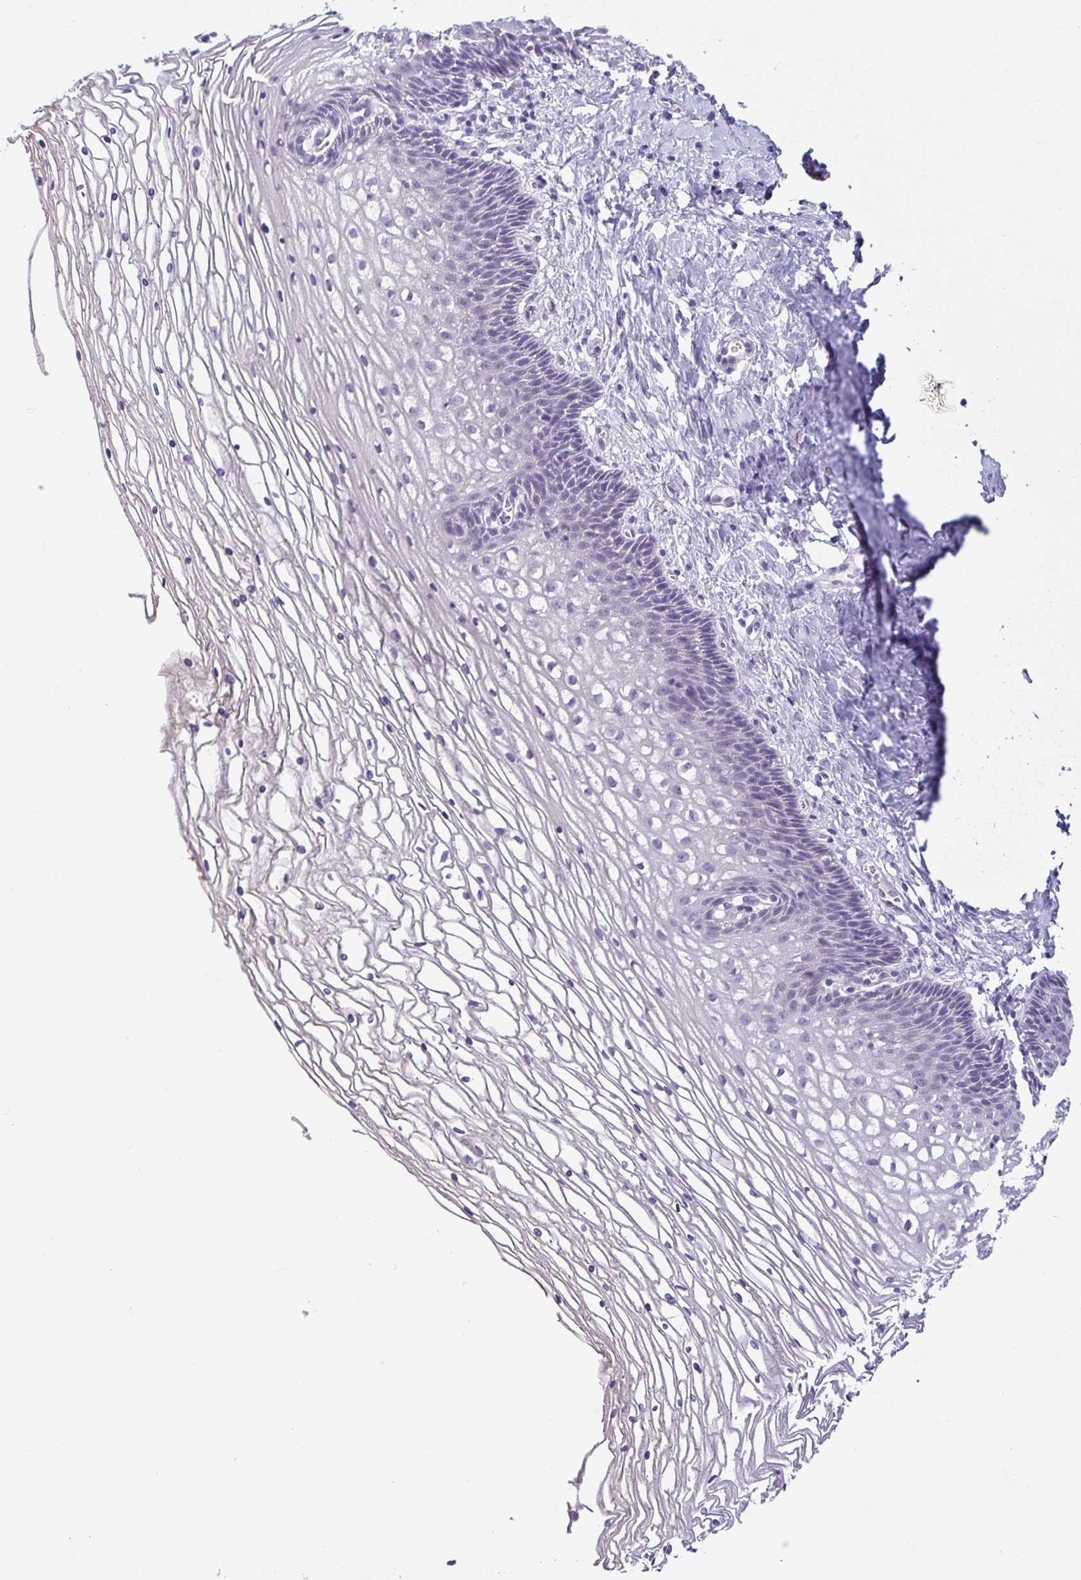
{"staining": {"intensity": "negative", "quantity": "none", "location": "none"}, "tissue": "cervix", "cell_type": "Glandular cells", "image_type": "normal", "snomed": [{"axis": "morphology", "description": "Normal tissue, NOS"}, {"axis": "topography", "description": "Cervix"}], "caption": "Immunohistochemistry micrograph of normal cervix stained for a protein (brown), which reveals no expression in glandular cells. Brightfield microscopy of immunohistochemistry (IHC) stained with DAB (3,3'-diaminobenzidine) (brown) and hematoxylin (blue), captured at high magnification.", "gene": "TERT", "patient": {"sex": "female", "age": 36}}